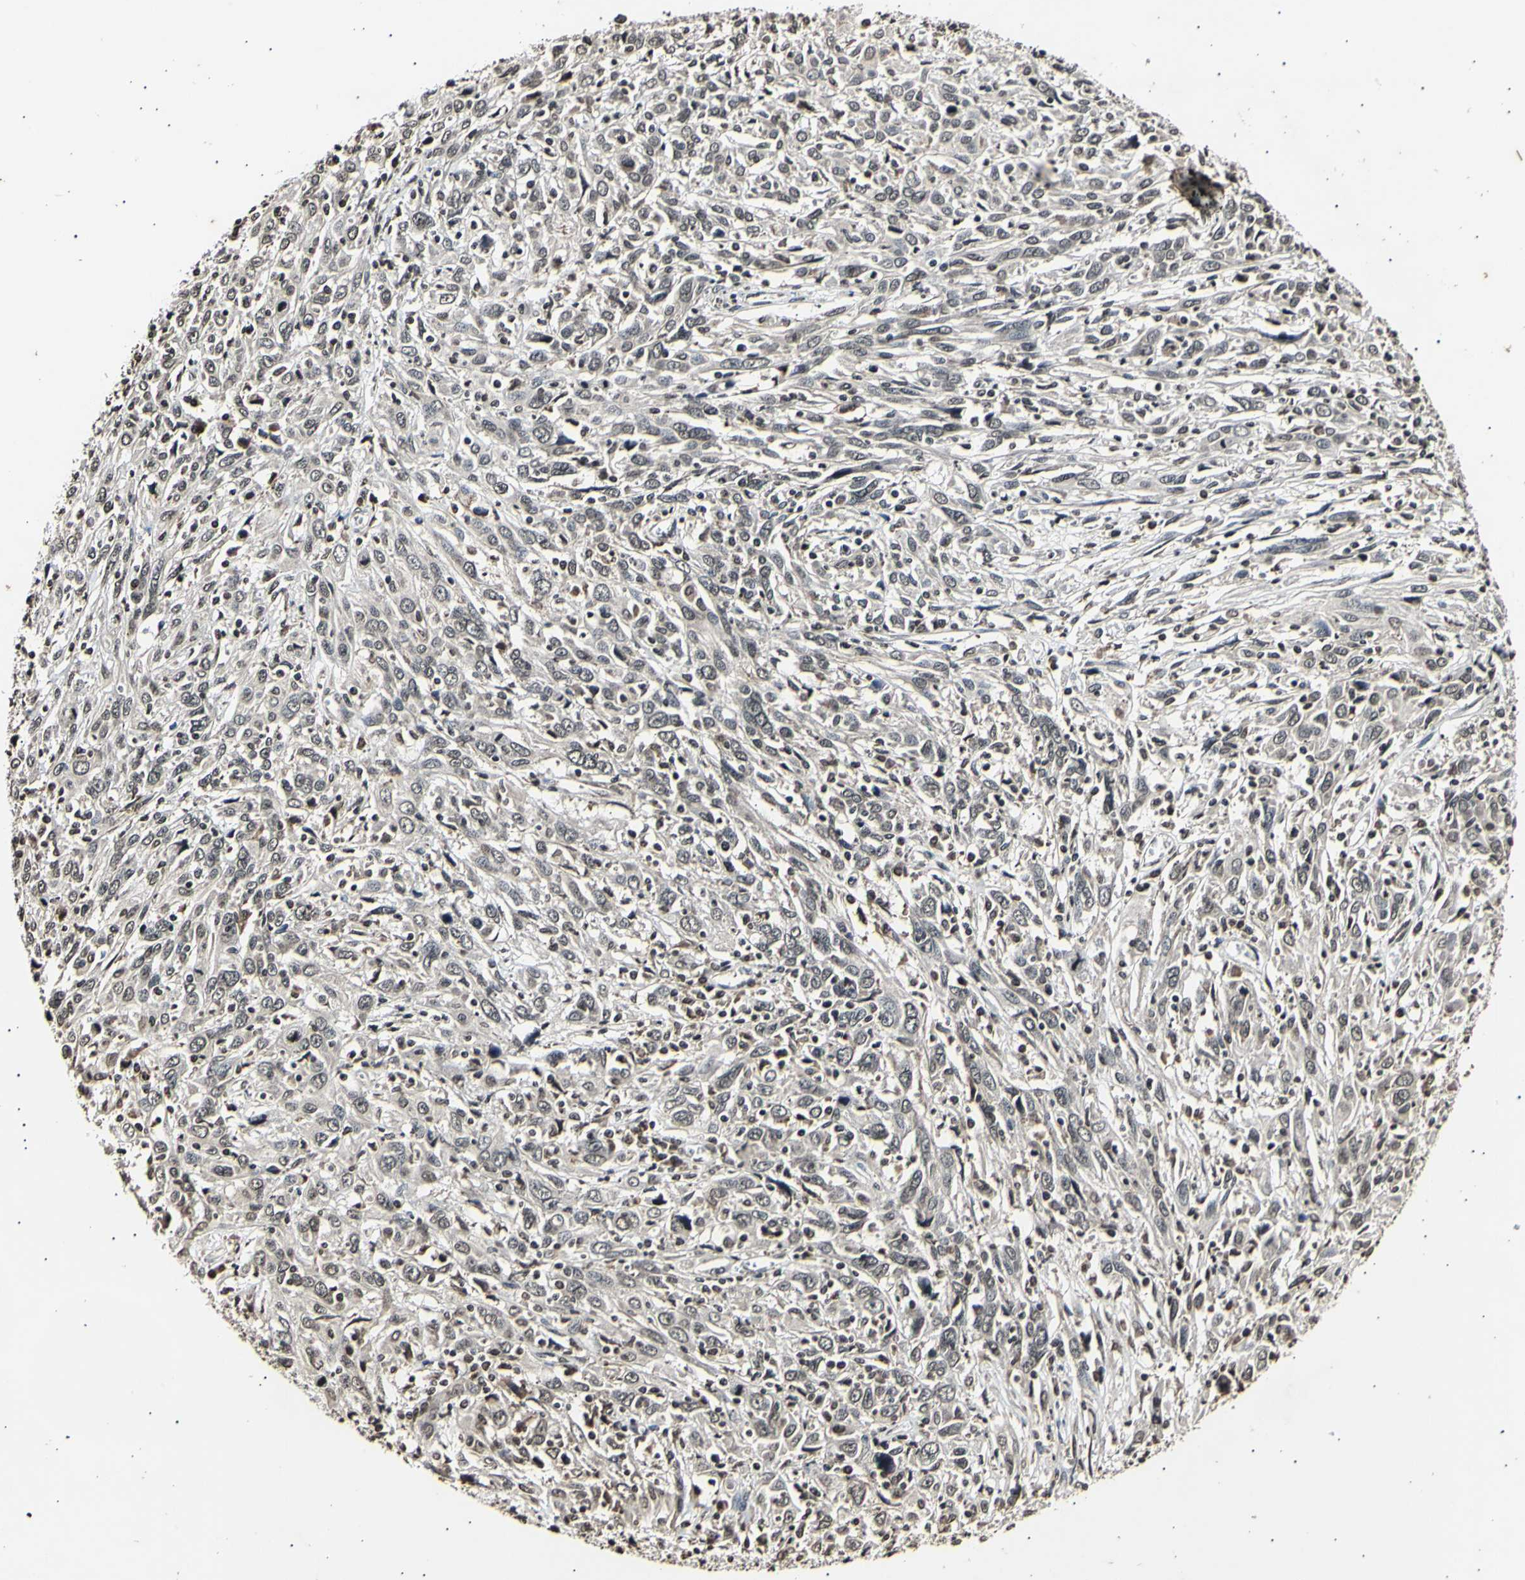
{"staining": {"intensity": "weak", "quantity": "25%-75%", "location": "cytoplasmic/membranous,nuclear"}, "tissue": "cervical cancer", "cell_type": "Tumor cells", "image_type": "cancer", "snomed": [{"axis": "morphology", "description": "Squamous cell carcinoma, NOS"}, {"axis": "topography", "description": "Cervix"}], "caption": "Cervical cancer stained with DAB immunohistochemistry (IHC) reveals low levels of weak cytoplasmic/membranous and nuclear staining in approximately 25%-75% of tumor cells.", "gene": "ANAPC7", "patient": {"sex": "female", "age": 46}}